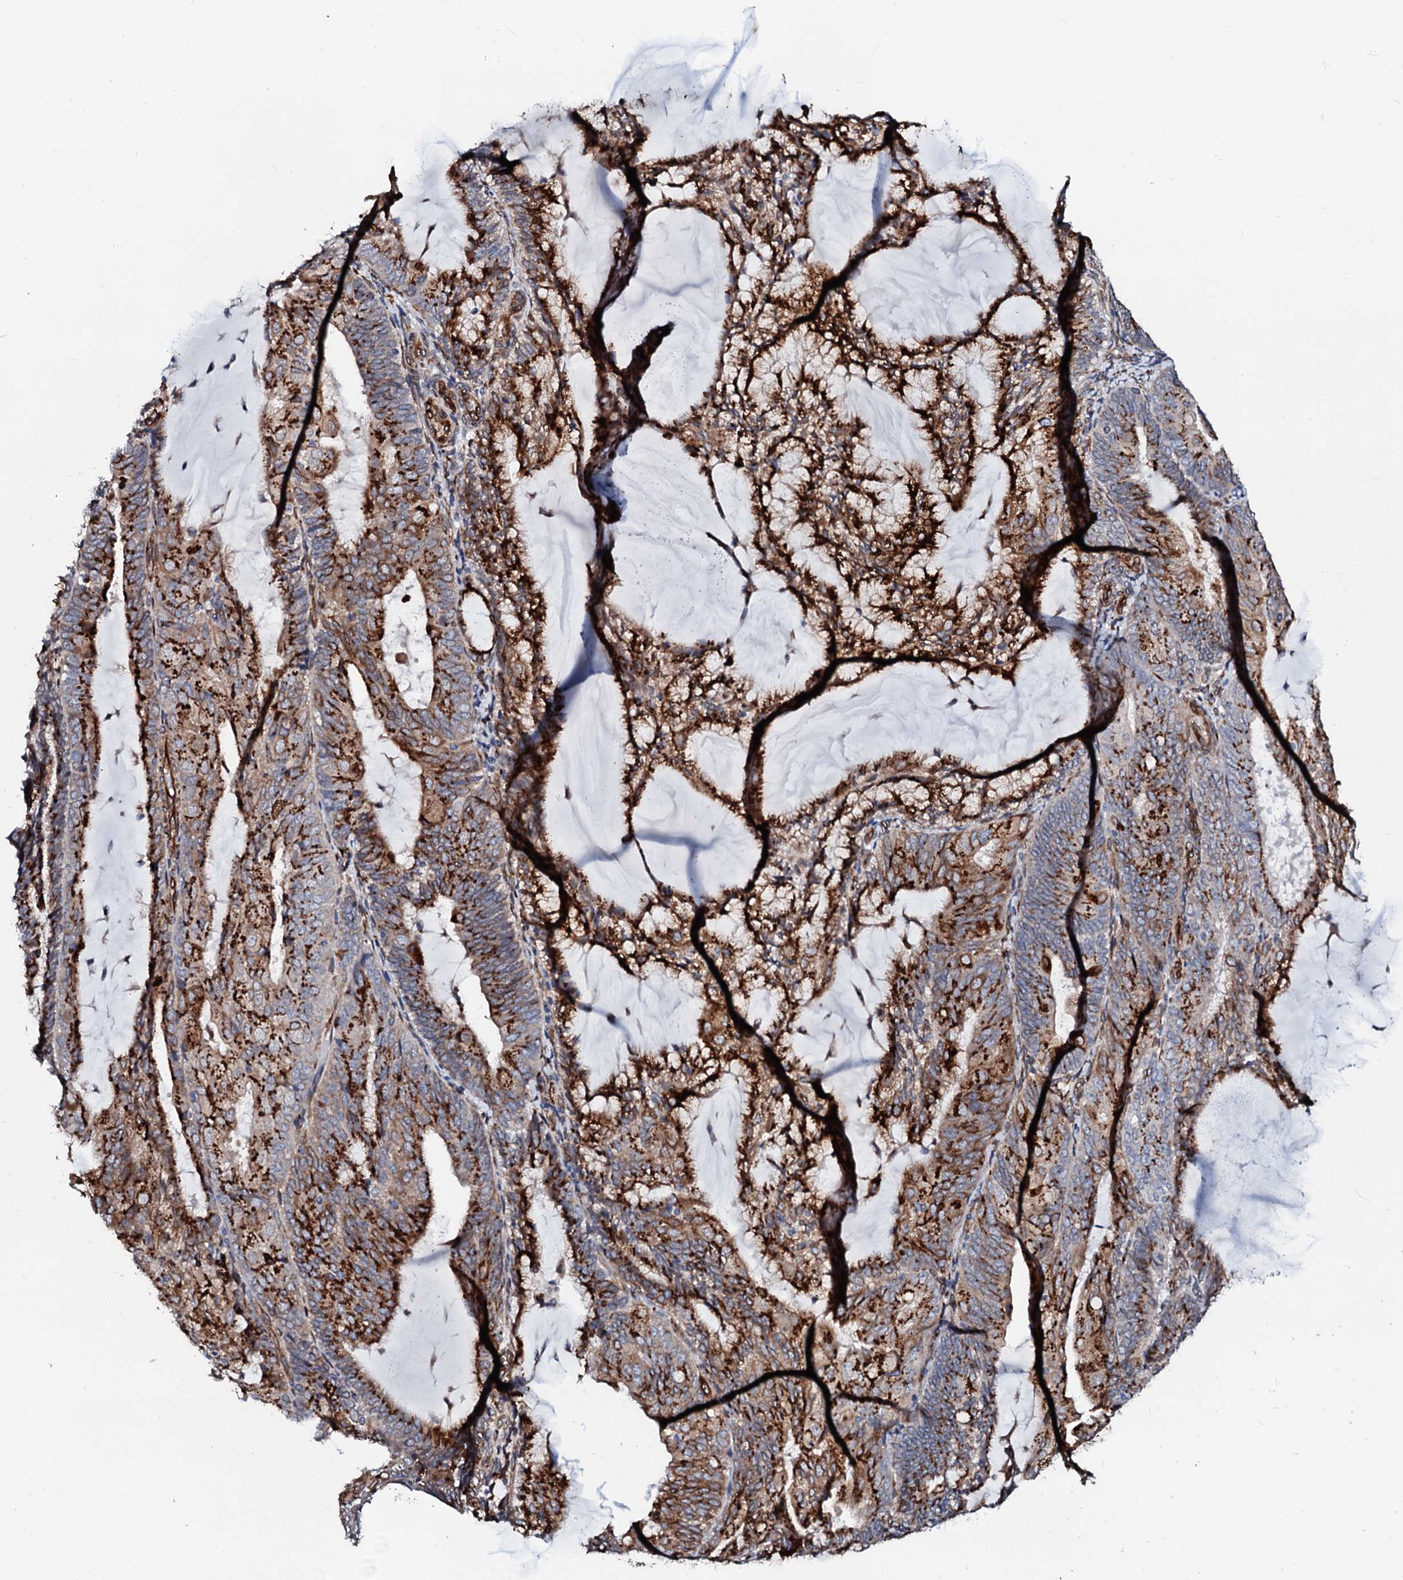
{"staining": {"intensity": "strong", "quantity": ">75%", "location": "cytoplasmic/membranous"}, "tissue": "endometrial cancer", "cell_type": "Tumor cells", "image_type": "cancer", "snomed": [{"axis": "morphology", "description": "Adenocarcinoma, NOS"}, {"axis": "topography", "description": "Endometrium"}], "caption": "A photomicrograph of endometrial cancer (adenocarcinoma) stained for a protein demonstrates strong cytoplasmic/membranous brown staining in tumor cells.", "gene": "TMCO3", "patient": {"sex": "female", "age": 81}}